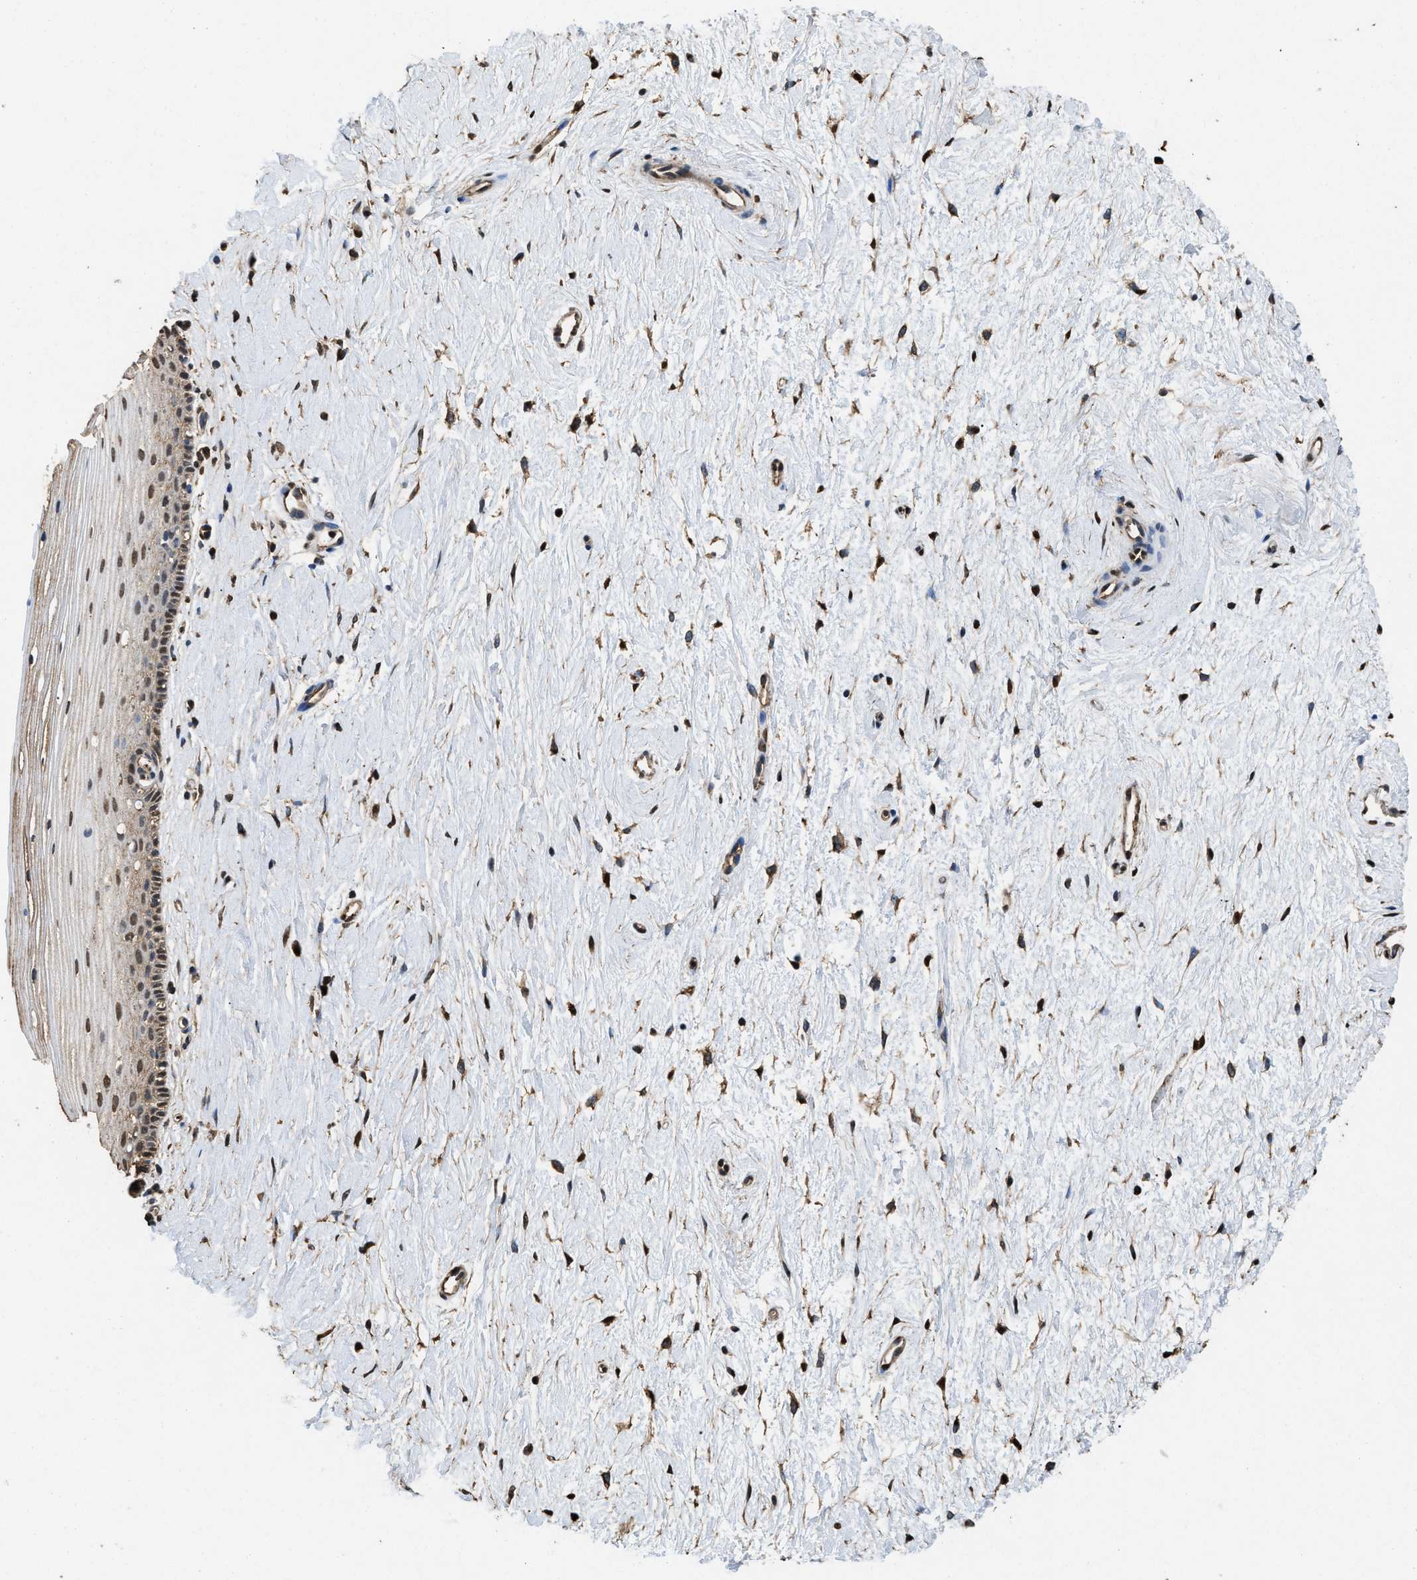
{"staining": {"intensity": "moderate", "quantity": ">75%", "location": "cytoplasmic/membranous,nuclear"}, "tissue": "cervix", "cell_type": "Squamous epithelial cells", "image_type": "normal", "snomed": [{"axis": "morphology", "description": "Normal tissue, NOS"}, {"axis": "topography", "description": "Cervix"}], "caption": "Squamous epithelial cells demonstrate moderate cytoplasmic/membranous,nuclear expression in approximately >75% of cells in unremarkable cervix.", "gene": "GAPDH", "patient": {"sex": "female", "age": 39}}